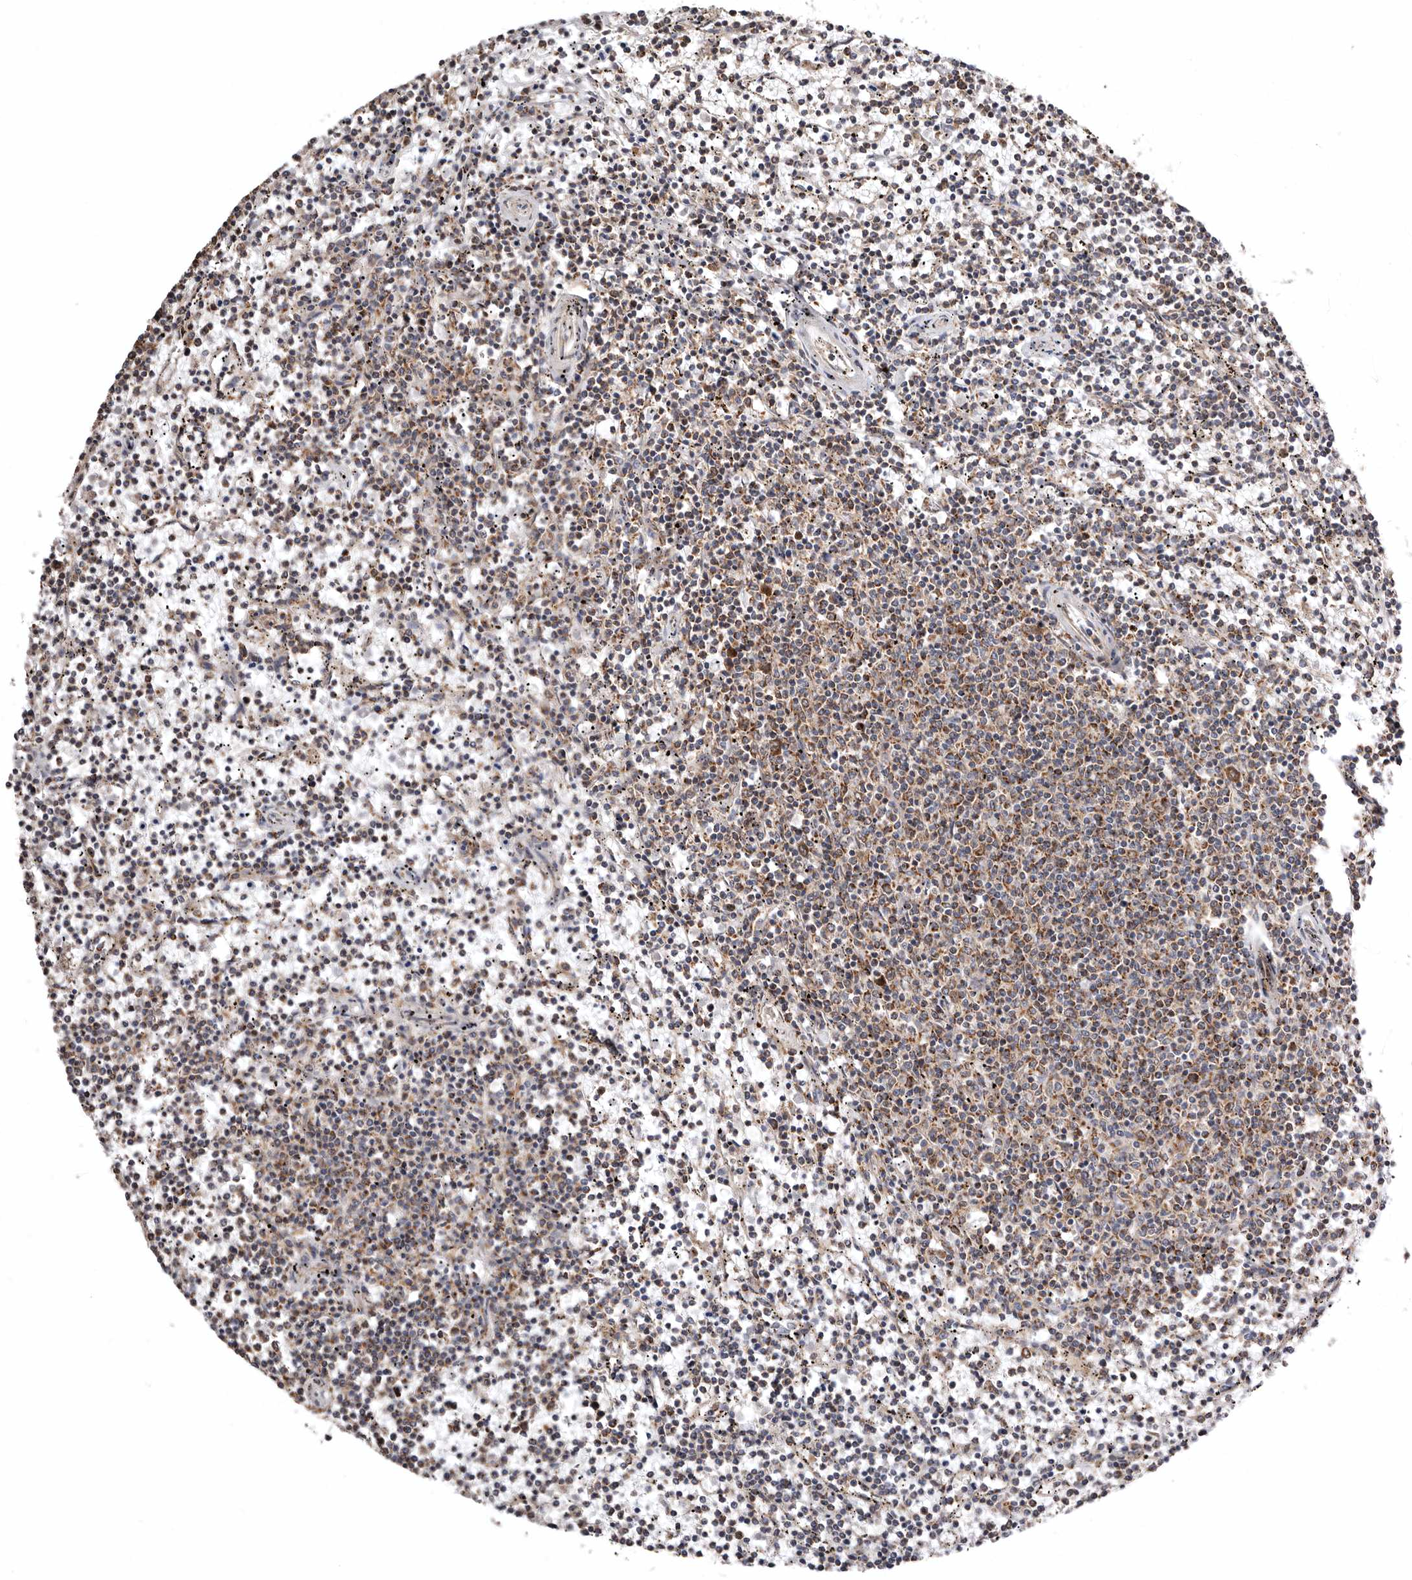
{"staining": {"intensity": "moderate", "quantity": "25%-75%", "location": "cytoplasmic/membranous"}, "tissue": "lymphoma", "cell_type": "Tumor cells", "image_type": "cancer", "snomed": [{"axis": "morphology", "description": "Malignant lymphoma, non-Hodgkin's type, Low grade"}, {"axis": "topography", "description": "Spleen"}], "caption": "Tumor cells exhibit moderate cytoplasmic/membranous positivity in approximately 25%-75% of cells in low-grade malignant lymphoma, non-Hodgkin's type. (IHC, brightfield microscopy, high magnification).", "gene": "PROKR1", "patient": {"sex": "female", "age": 50}}